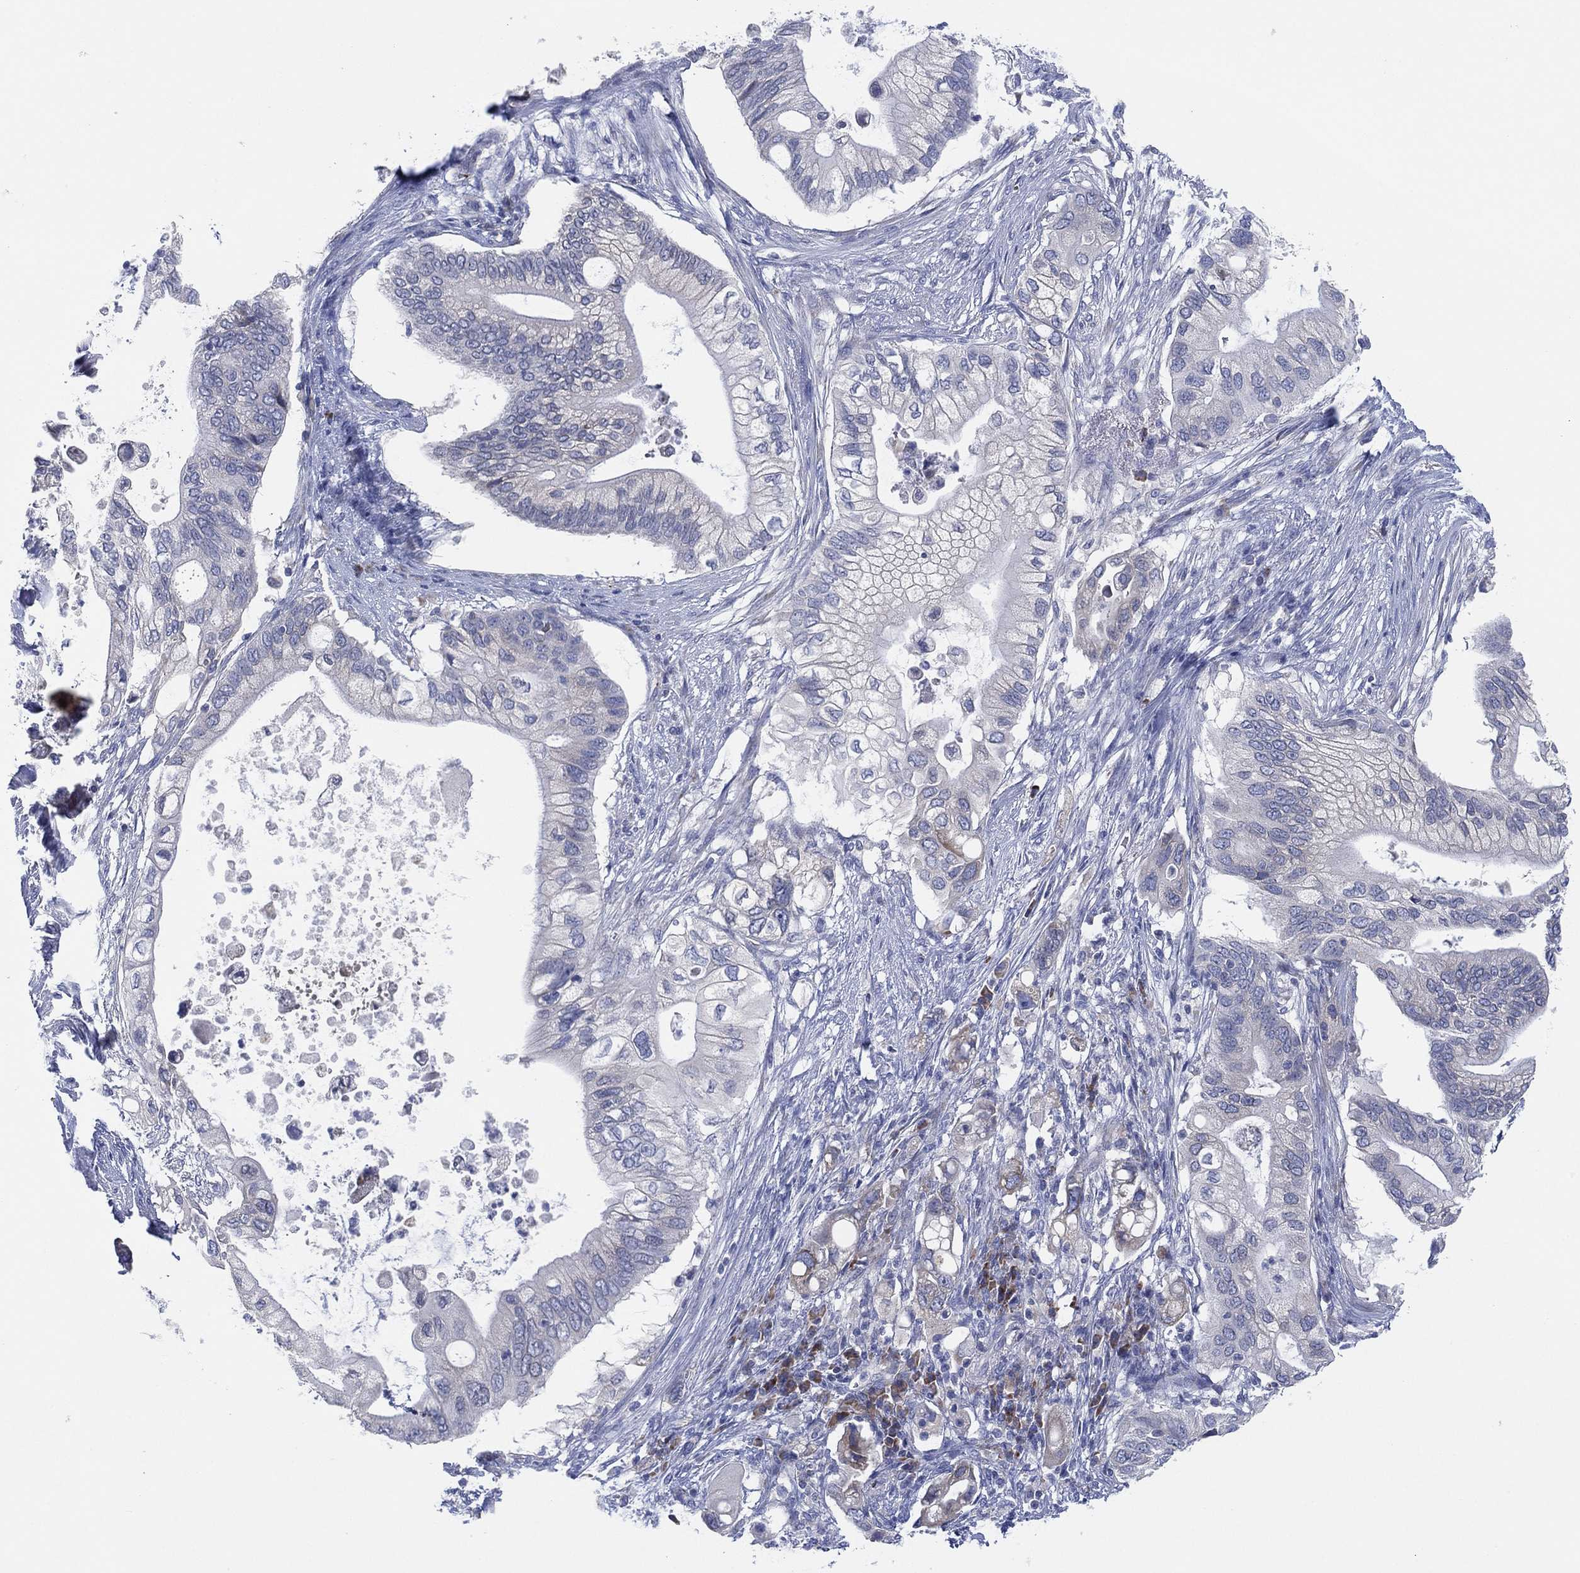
{"staining": {"intensity": "negative", "quantity": "none", "location": "none"}, "tissue": "pancreatic cancer", "cell_type": "Tumor cells", "image_type": "cancer", "snomed": [{"axis": "morphology", "description": "Adenocarcinoma, NOS"}, {"axis": "topography", "description": "Pancreas"}], "caption": "The image displays no staining of tumor cells in pancreatic cancer.", "gene": "TMEM40", "patient": {"sex": "female", "age": 72}}